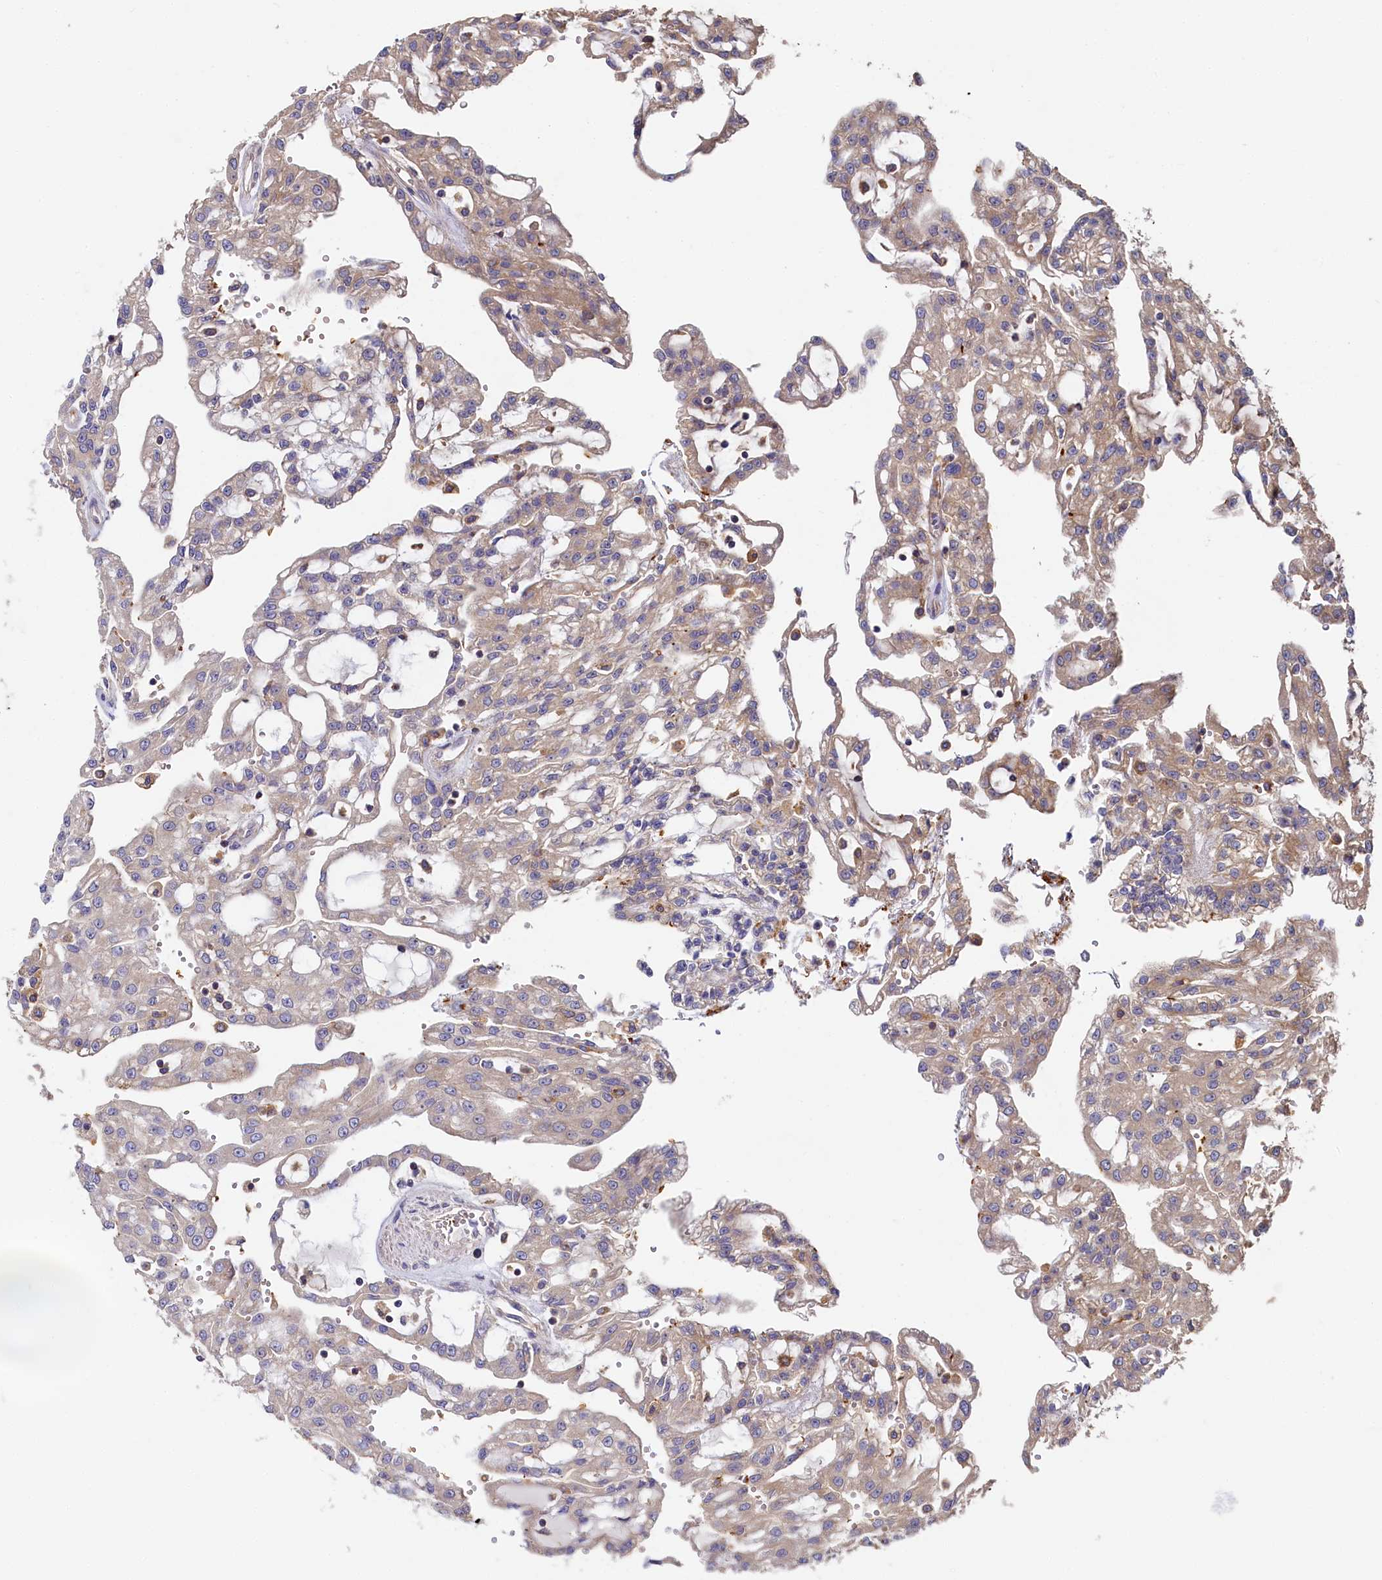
{"staining": {"intensity": "weak", "quantity": "25%-75%", "location": "cytoplasmic/membranous"}, "tissue": "renal cancer", "cell_type": "Tumor cells", "image_type": "cancer", "snomed": [{"axis": "morphology", "description": "Adenocarcinoma, NOS"}, {"axis": "topography", "description": "Kidney"}], "caption": "High-magnification brightfield microscopy of adenocarcinoma (renal) stained with DAB (3,3'-diaminobenzidine) (brown) and counterstained with hematoxylin (blue). tumor cells exhibit weak cytoplasmic/membranous positivity is seen in approximately25%-75% of cells.", "gene": "PPIP5K1", "patient": {"sex": "male", "age": 63}}